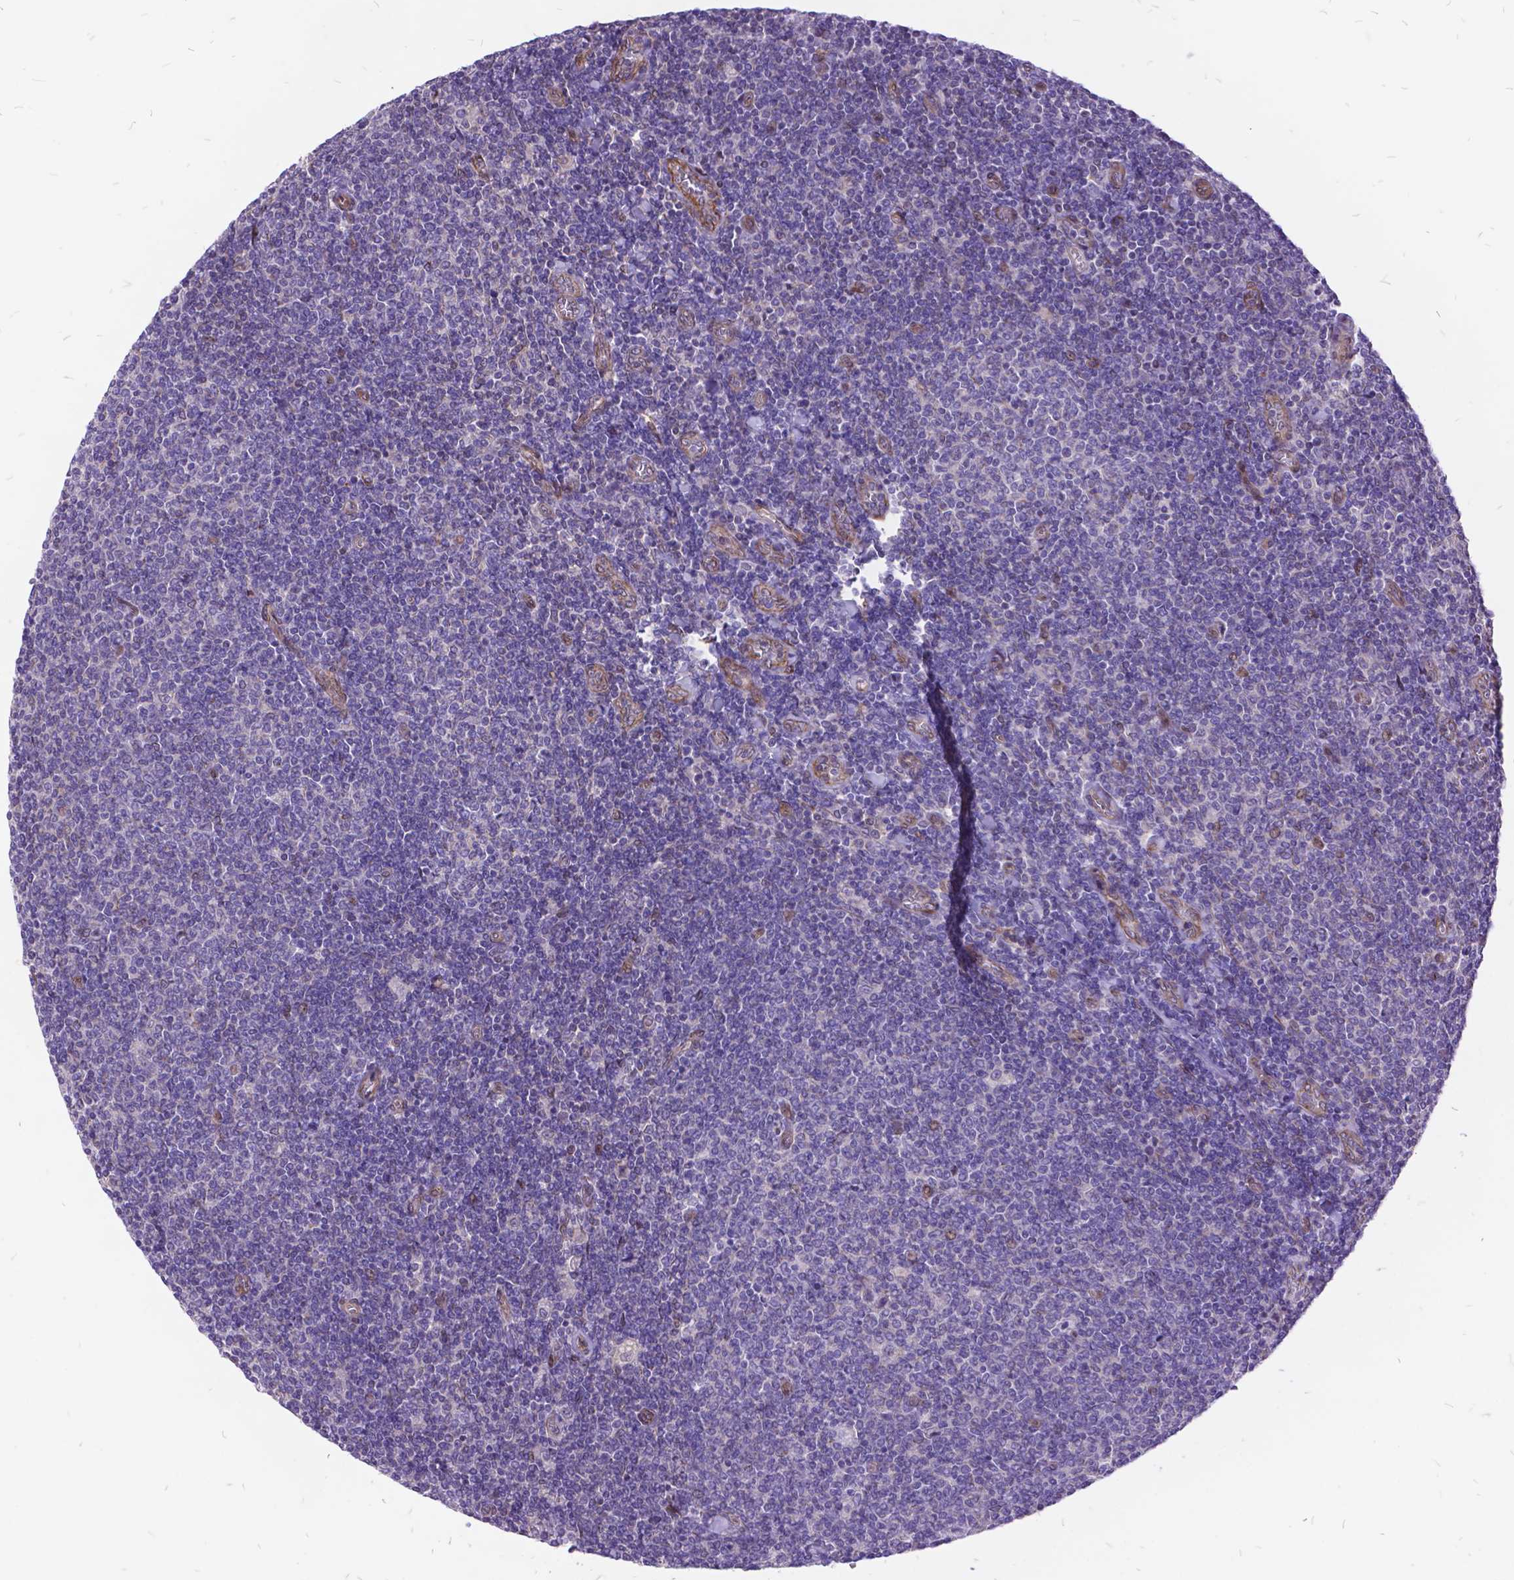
{"staining": {"intensity": "negative", "quantity": "none", "location": "none"}, "tissue": "lymphoma", "cell_type": "Tumor cells", "image_type": "cancer", "snomed": [{"axis": "morphology", "description": "Malignant lymphoma, non-Hodgkin's type, Low grade"}, {"axis": "topography", "description": "Lymph node"}], "caption": "This is a photomicrograph of immunohistochemistry staining of lymphoma, which shows no staining in tumor cells. (Stains: DAB (3,3'-diaminobenzidine) immunohistochemistry (IHC) with hematoxylin counter stain, Microscopy: brightfield microscopy at high magnification).", "gene": "GRB7", "patient": {"sex": "male", "age": 52}}